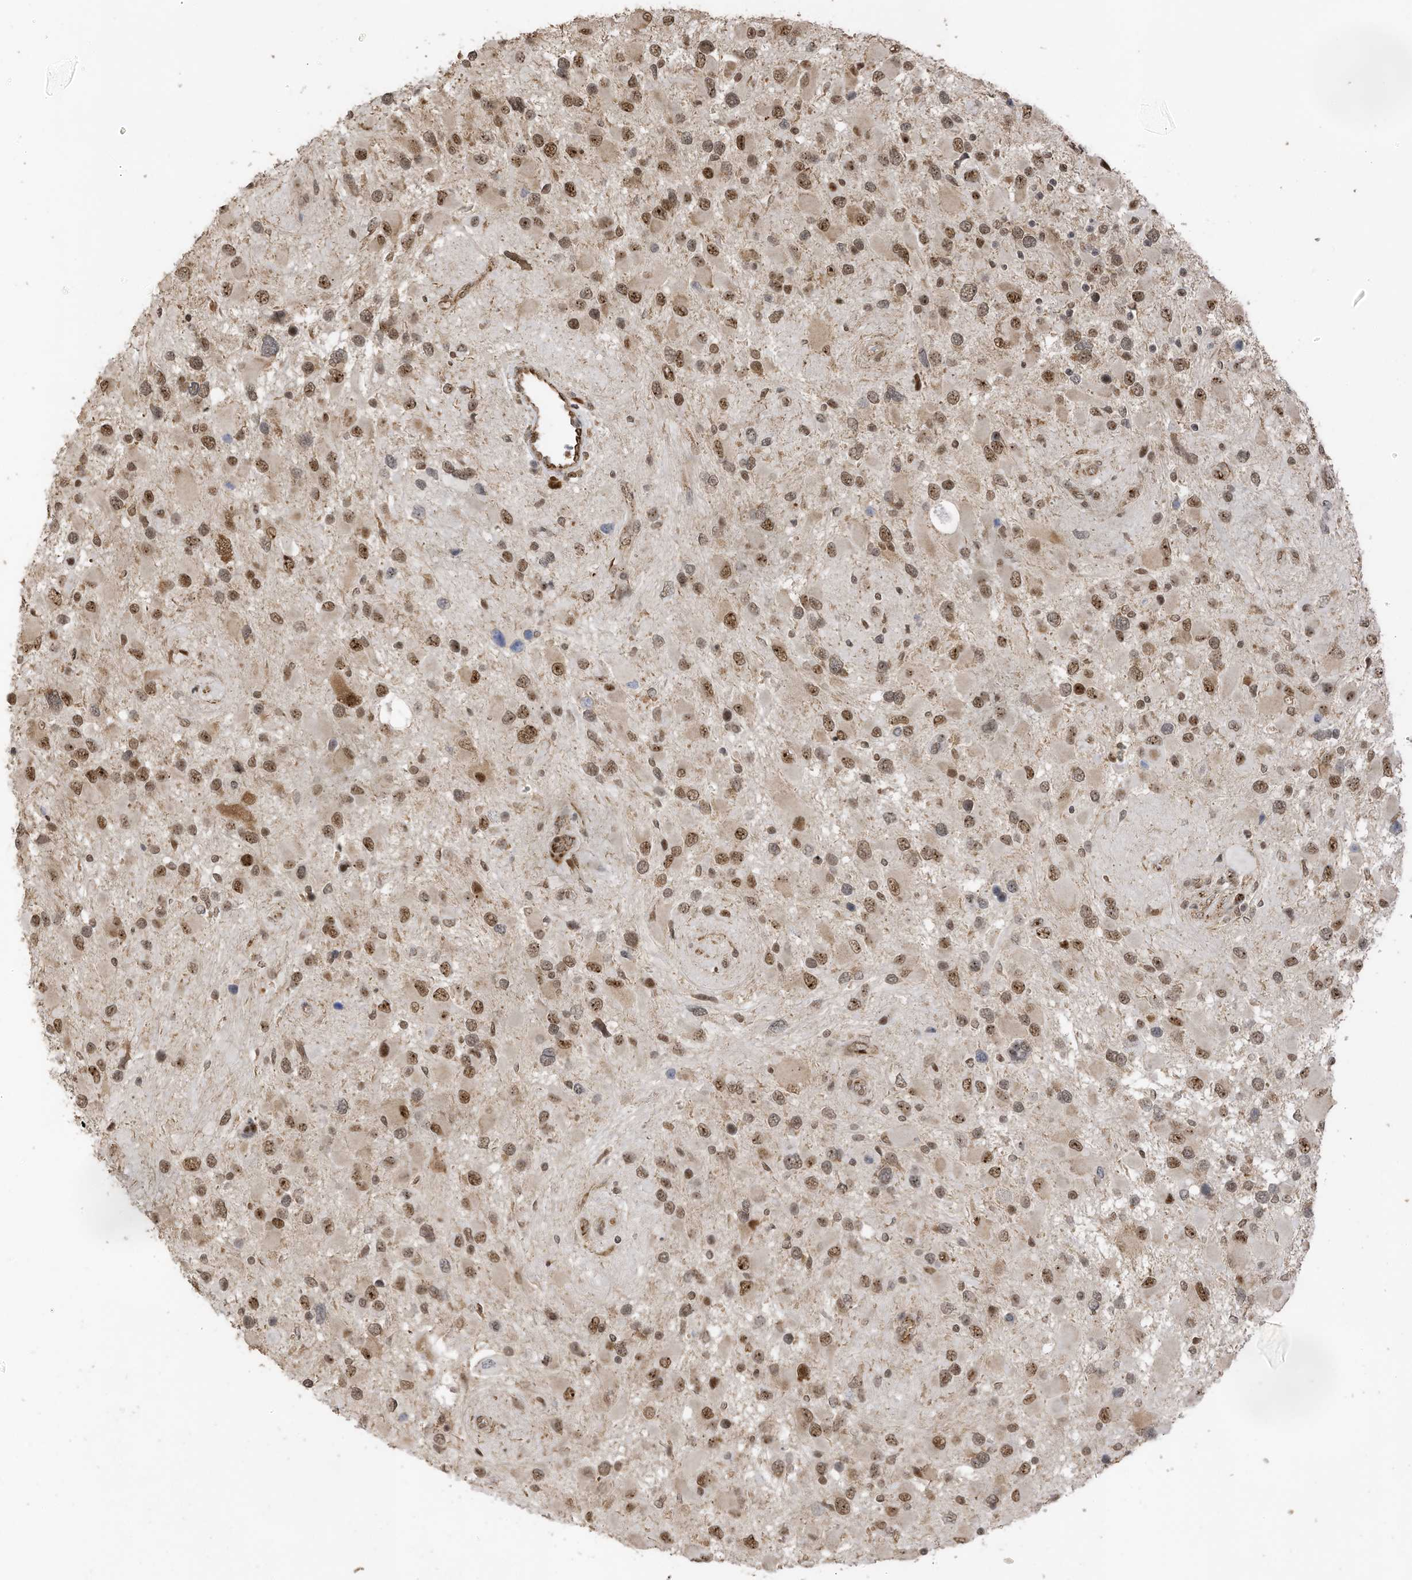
{"staining": {"intensity": "moderate", "quantity": ">75%", "location": "nuclear"}, "tissue": "glioma", "cell_type": "Tumor cells", "image_type": "cancer", "snomed": [{"axis": "morphology", "description": "Glioma, malignant, High grade"}, {"axis": "topography", "description": "Brain"}], "caption": "A brown stain highlights moderate nuclear expression of a protein in human malignant glioma (high-grade) tumor cells.", "gene": "ERLEC1", "patient": {"sex": "male", "age": 53}}